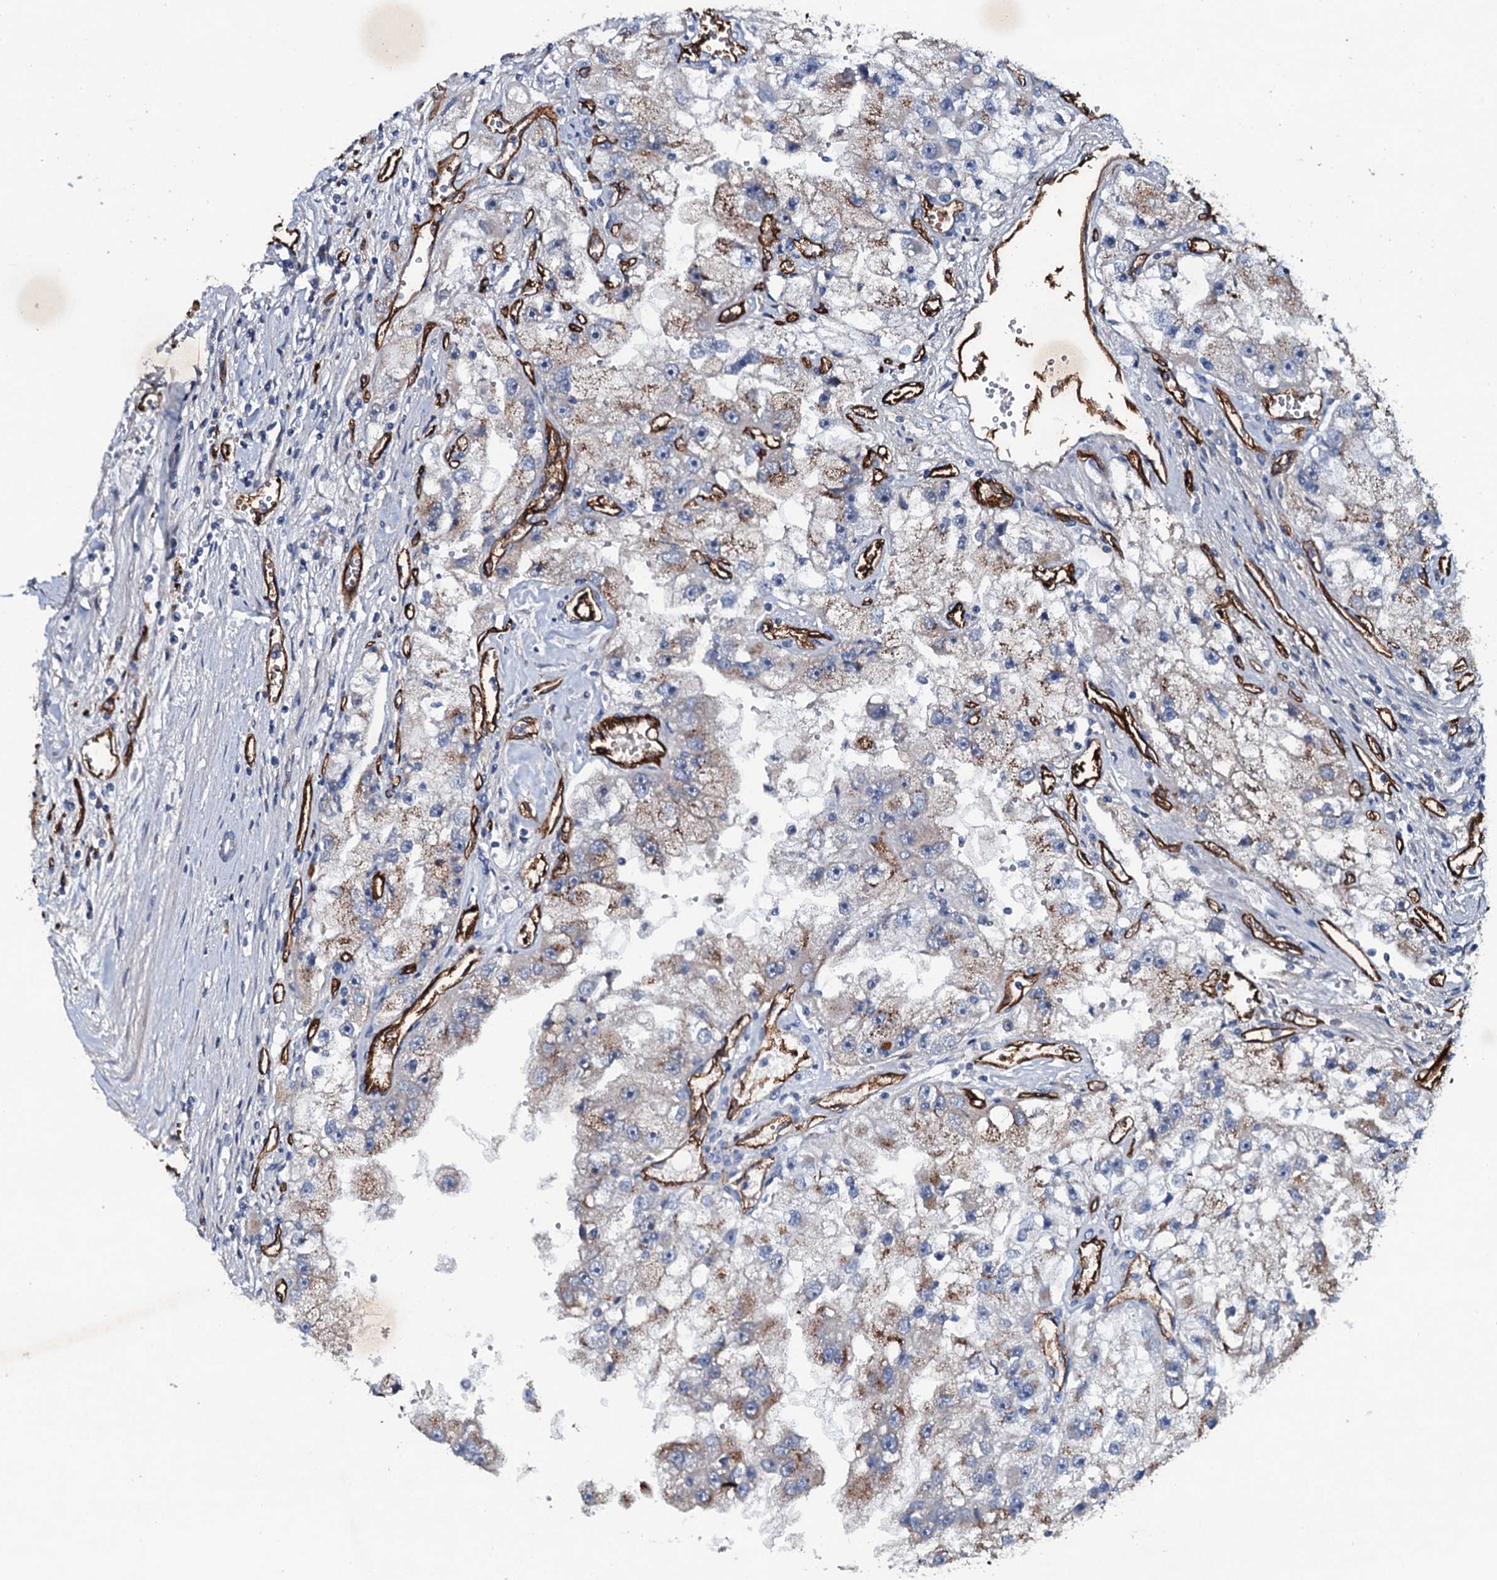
{"staining": {"intensity": "weak", "quantity": "25%-75%", "location": "cytoplasmic/membranous"}, "tissue": "renal cancer", "cell_type": "Tumor cells", "image_type": "cancer", "snomed": [{"axis": "morphology", "description": "Adenocarcinoma, NOS"}, {"axis": "topography", "description": "Kidney"}], "caption": "A micrograph of renal cancer (adenocarcinoma) stained for a protein demonstrates weak cytoplasmic/membranous brown staining in tumor cells.", "gene": "CLEC14A", "patient": {"sex": "male", "age": 63}}